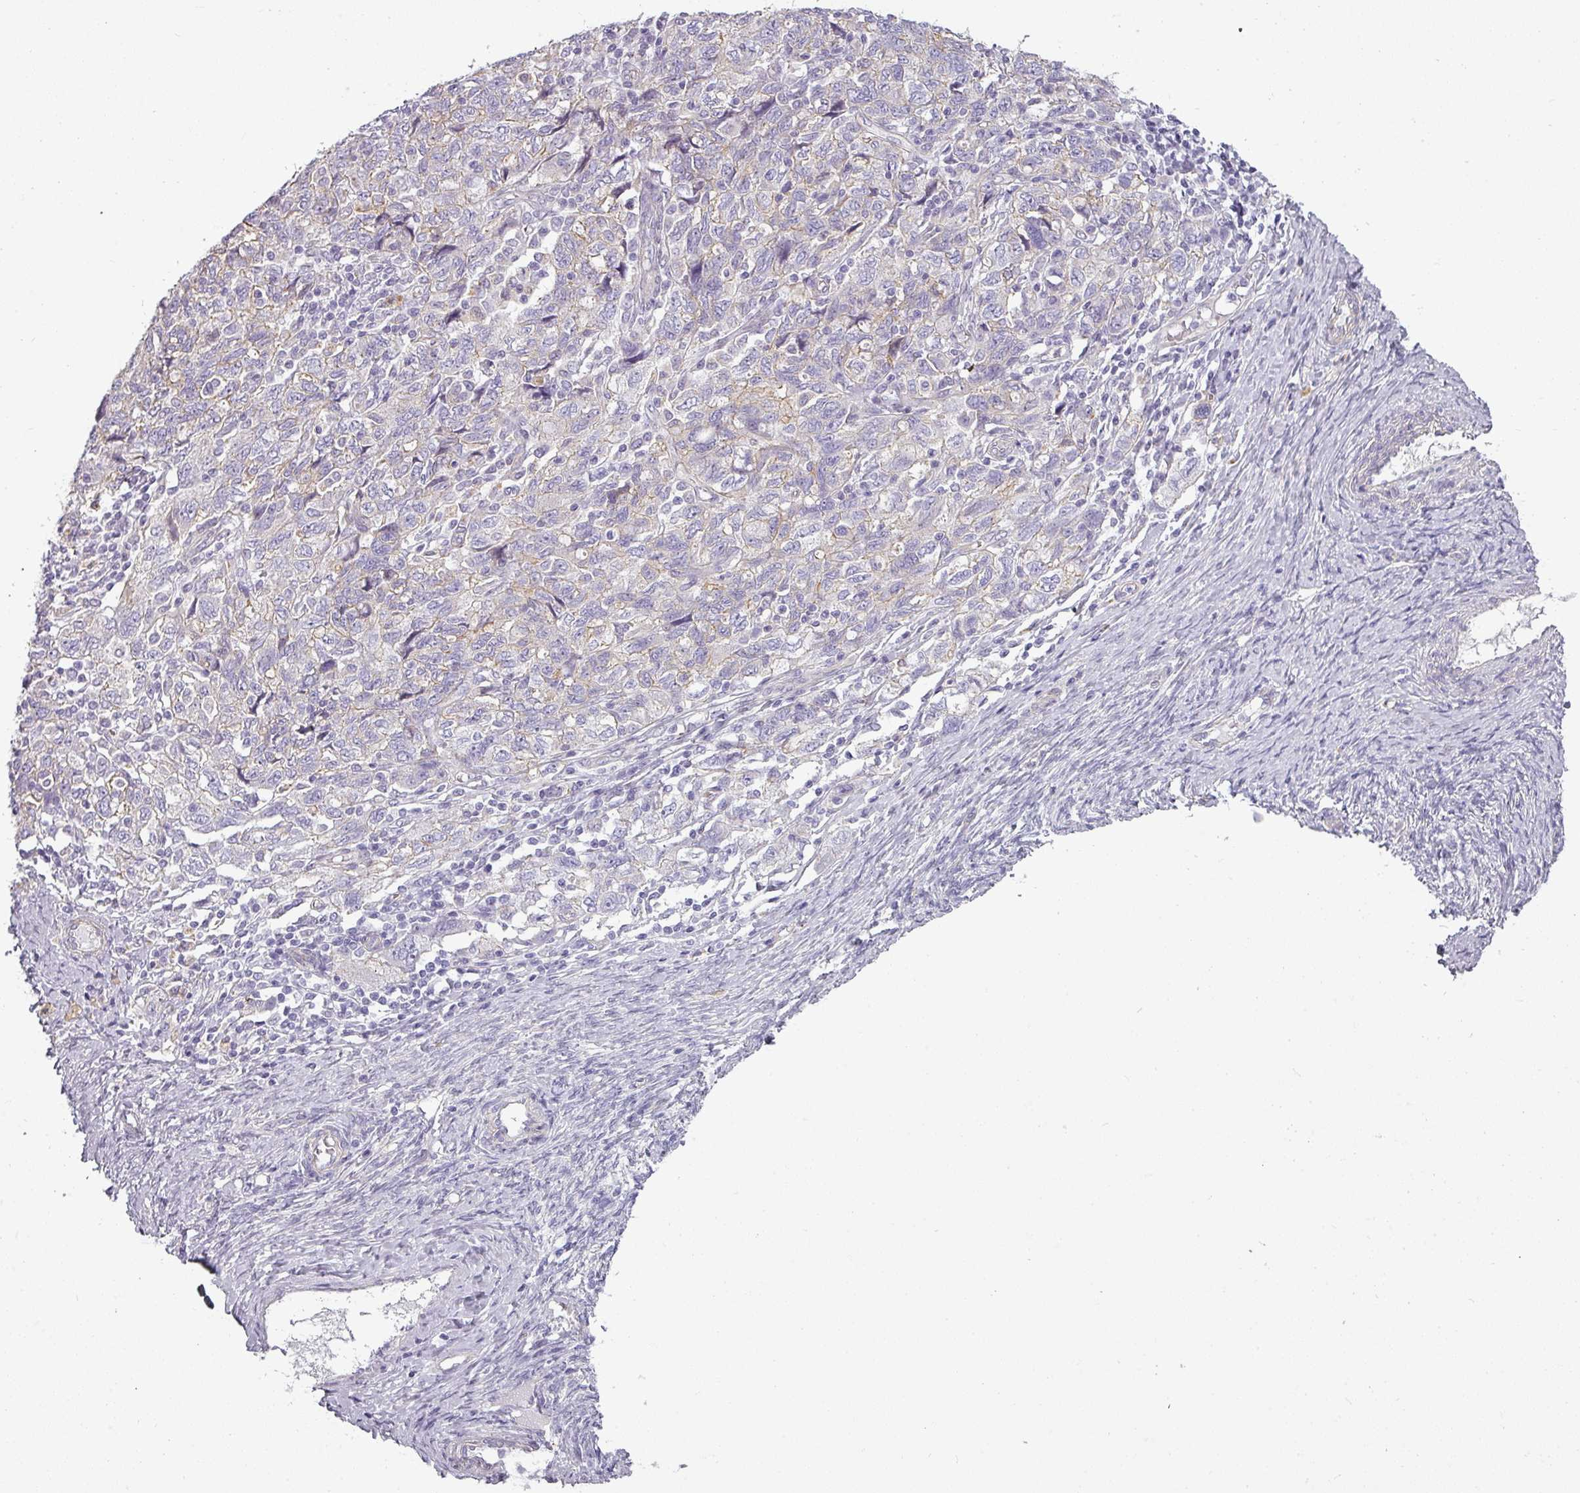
{"staining": {"intensity": "weak", "quantity": "<25%", "location": "cytoplasmic/membranous"}, "tissue": "ovarian cancer", "cell_type": "Tumor cells", "image_type": "cancer", "snomed": [{"axis": "morphology", "description": "Carcinoma, NOS"}, {"axis": "morphology", "description": "Cystadenocarcinoma, serous, NOS"}, {"axis": "topography", "description": "Ovary"}], "caption": "A photomicrograph of human ovarian cancer (carcinoma) is negative for staining in tumor cells.", "gene": "ASB1", "patient": {"sex": "female", "age": 69}}